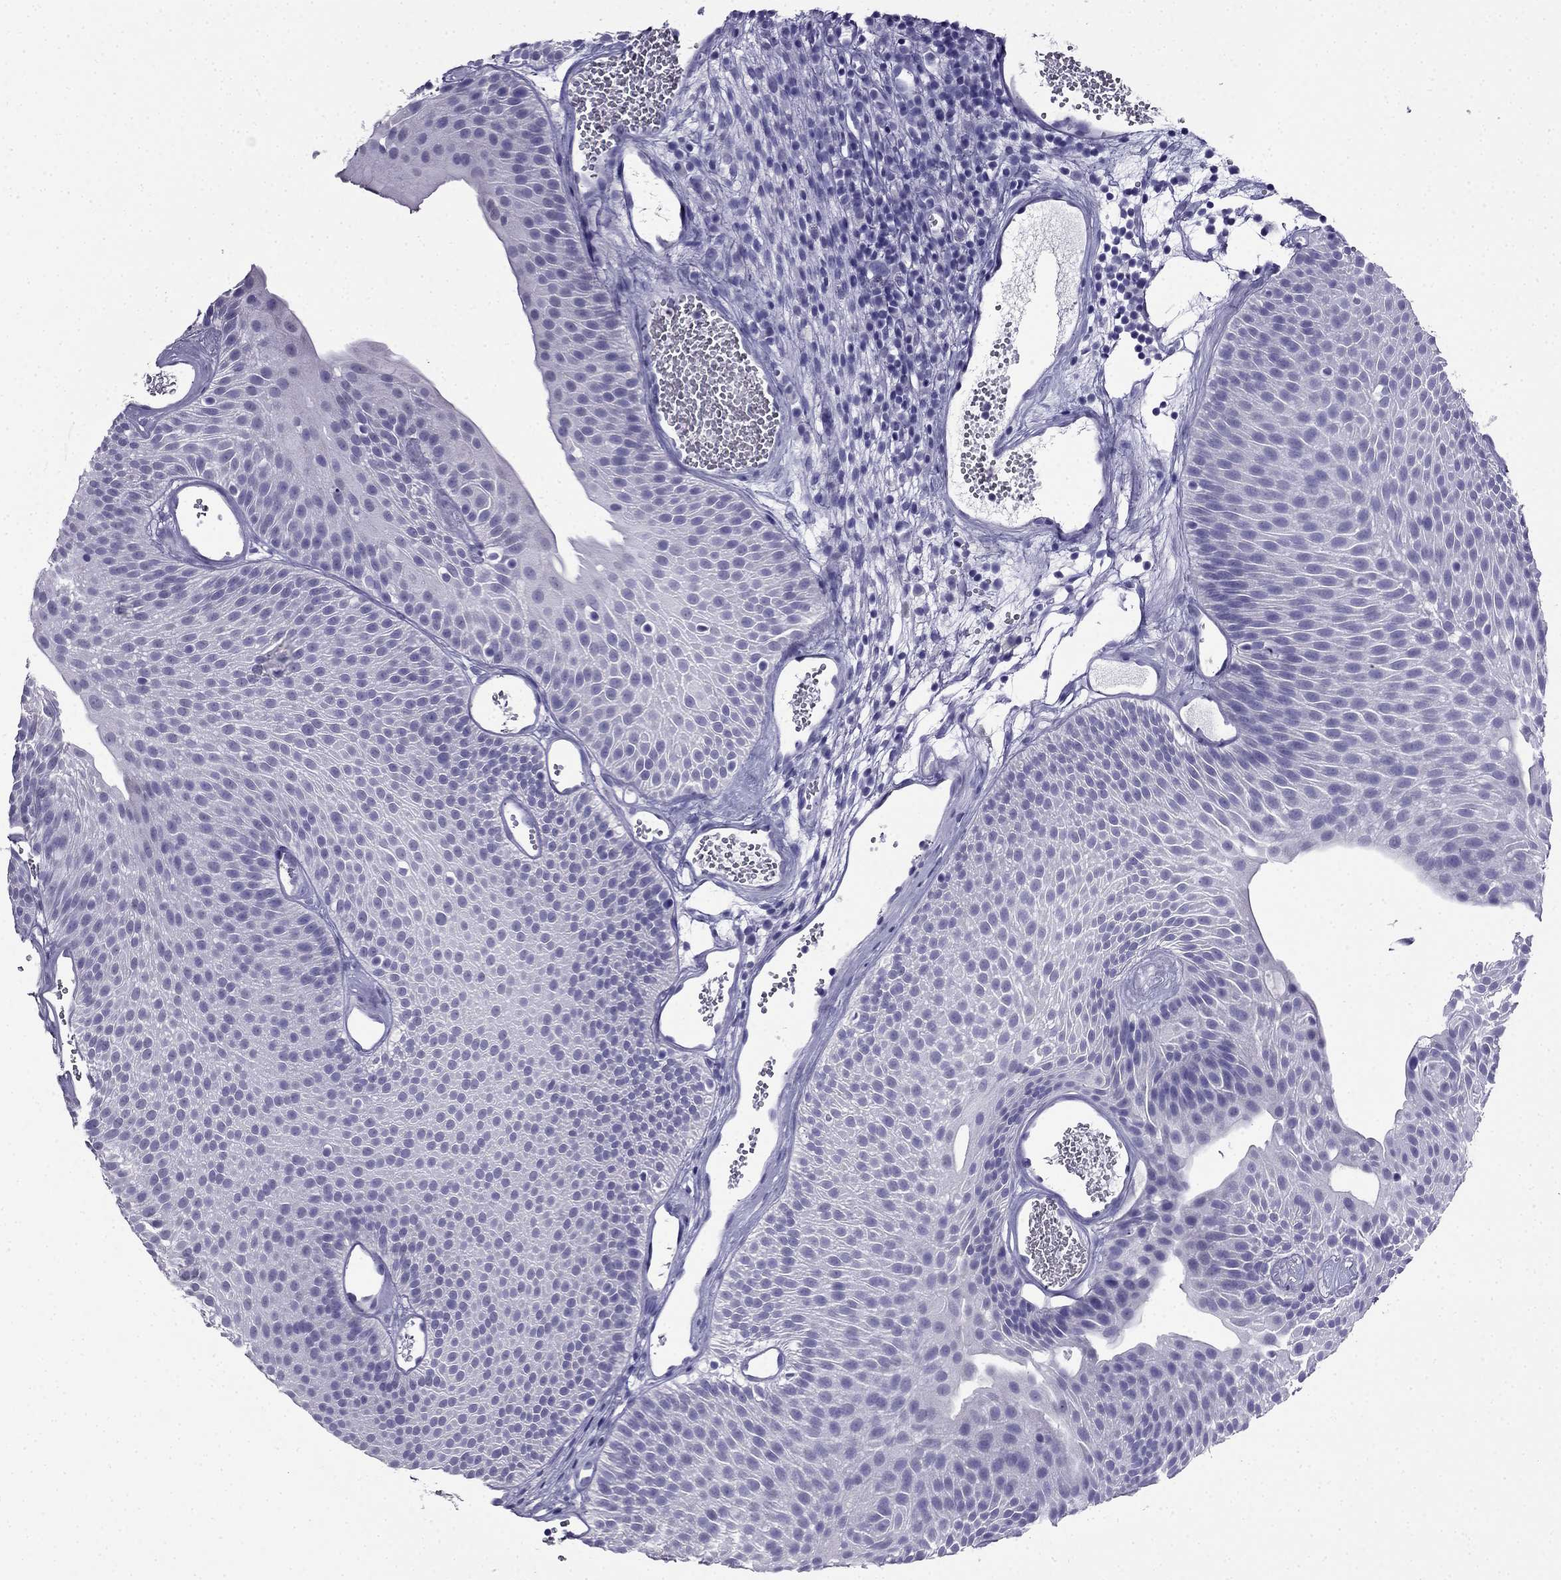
{"staining": {"intensity": "negative", "quantity": "none", "location": "none"}, "tissue": "urothelial cancer", "cell_type": "Tumor cells", "image_type": "cancer", "snomed": [{"axis": "morphology", "description": "Urothelial carcinoma, Low grade"}, {"axis": "topography", "description": "Urinary bladder"}], "caption": "Immunohistochemical staining of urothelial cancer reveals no significant expression in tumor cells.", "gene": "CDHR4", "patient": {"sex": "male", "age": 52}}